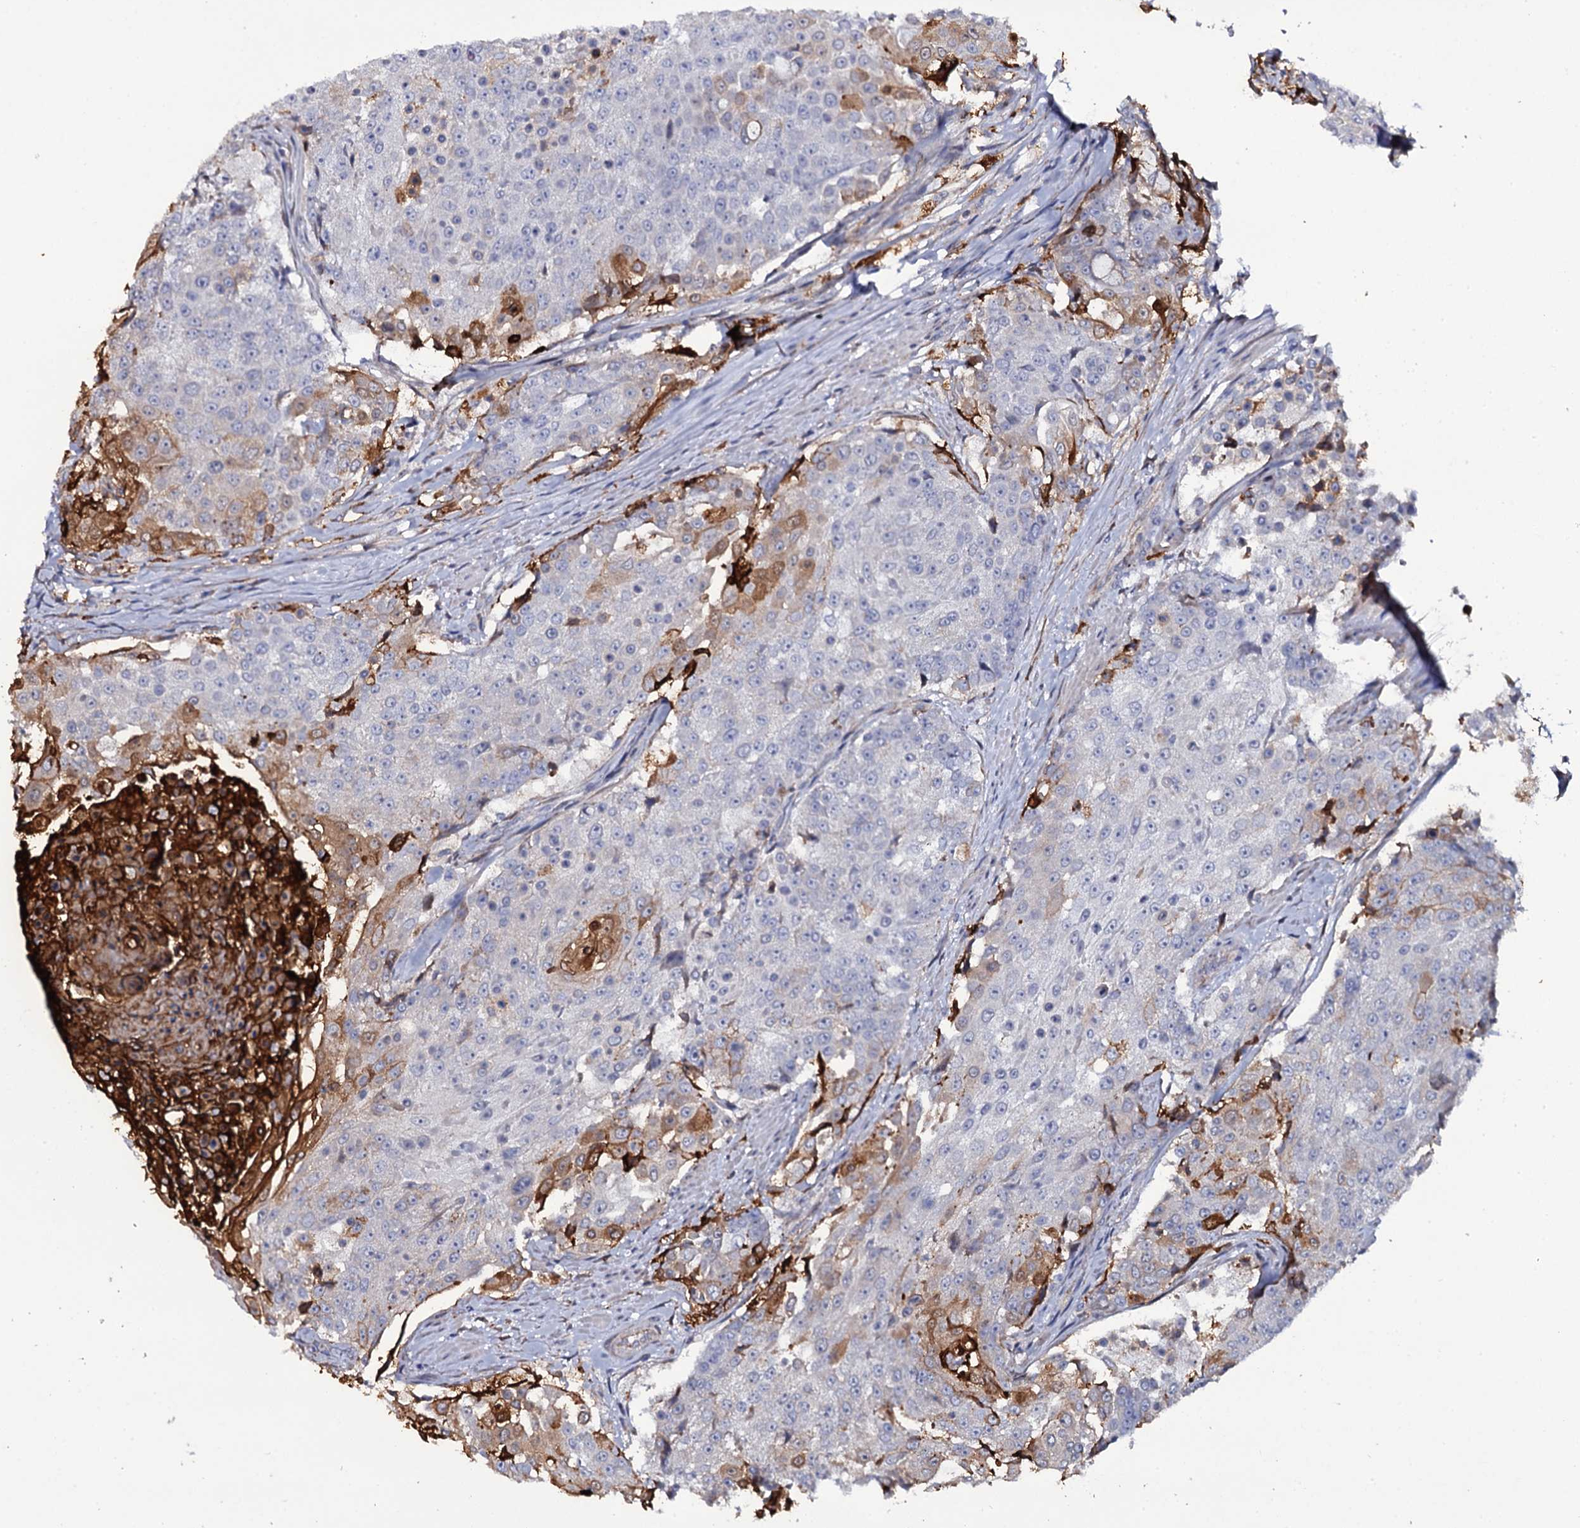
{"staining": {"intensity": "strong", "quantity": "<25%", "location": "cytoplasmic/membranous"}, "tissue": "urothelial cancer", "cell_type": "Tumor cells", "image_type": "cancer", "snomed": [{"axis": "morphology", "description": "Urothelial carcinoma, High grade"}, {"axis": "topography", "description": "Urinary bladder"}], "caption": "Immunohistochemistry (IHC) of urothelial carcinoma (high-grade) displays medium levels of strong cytoplasmic/membranous staining in about <25% of tumor cells. (Stains: DAB in brown, nuclei in blue, Microscopy: brightfield microscopy at high magnification).", "gene": "TTC23", "patient": {"sex": "female", "age": 63}}